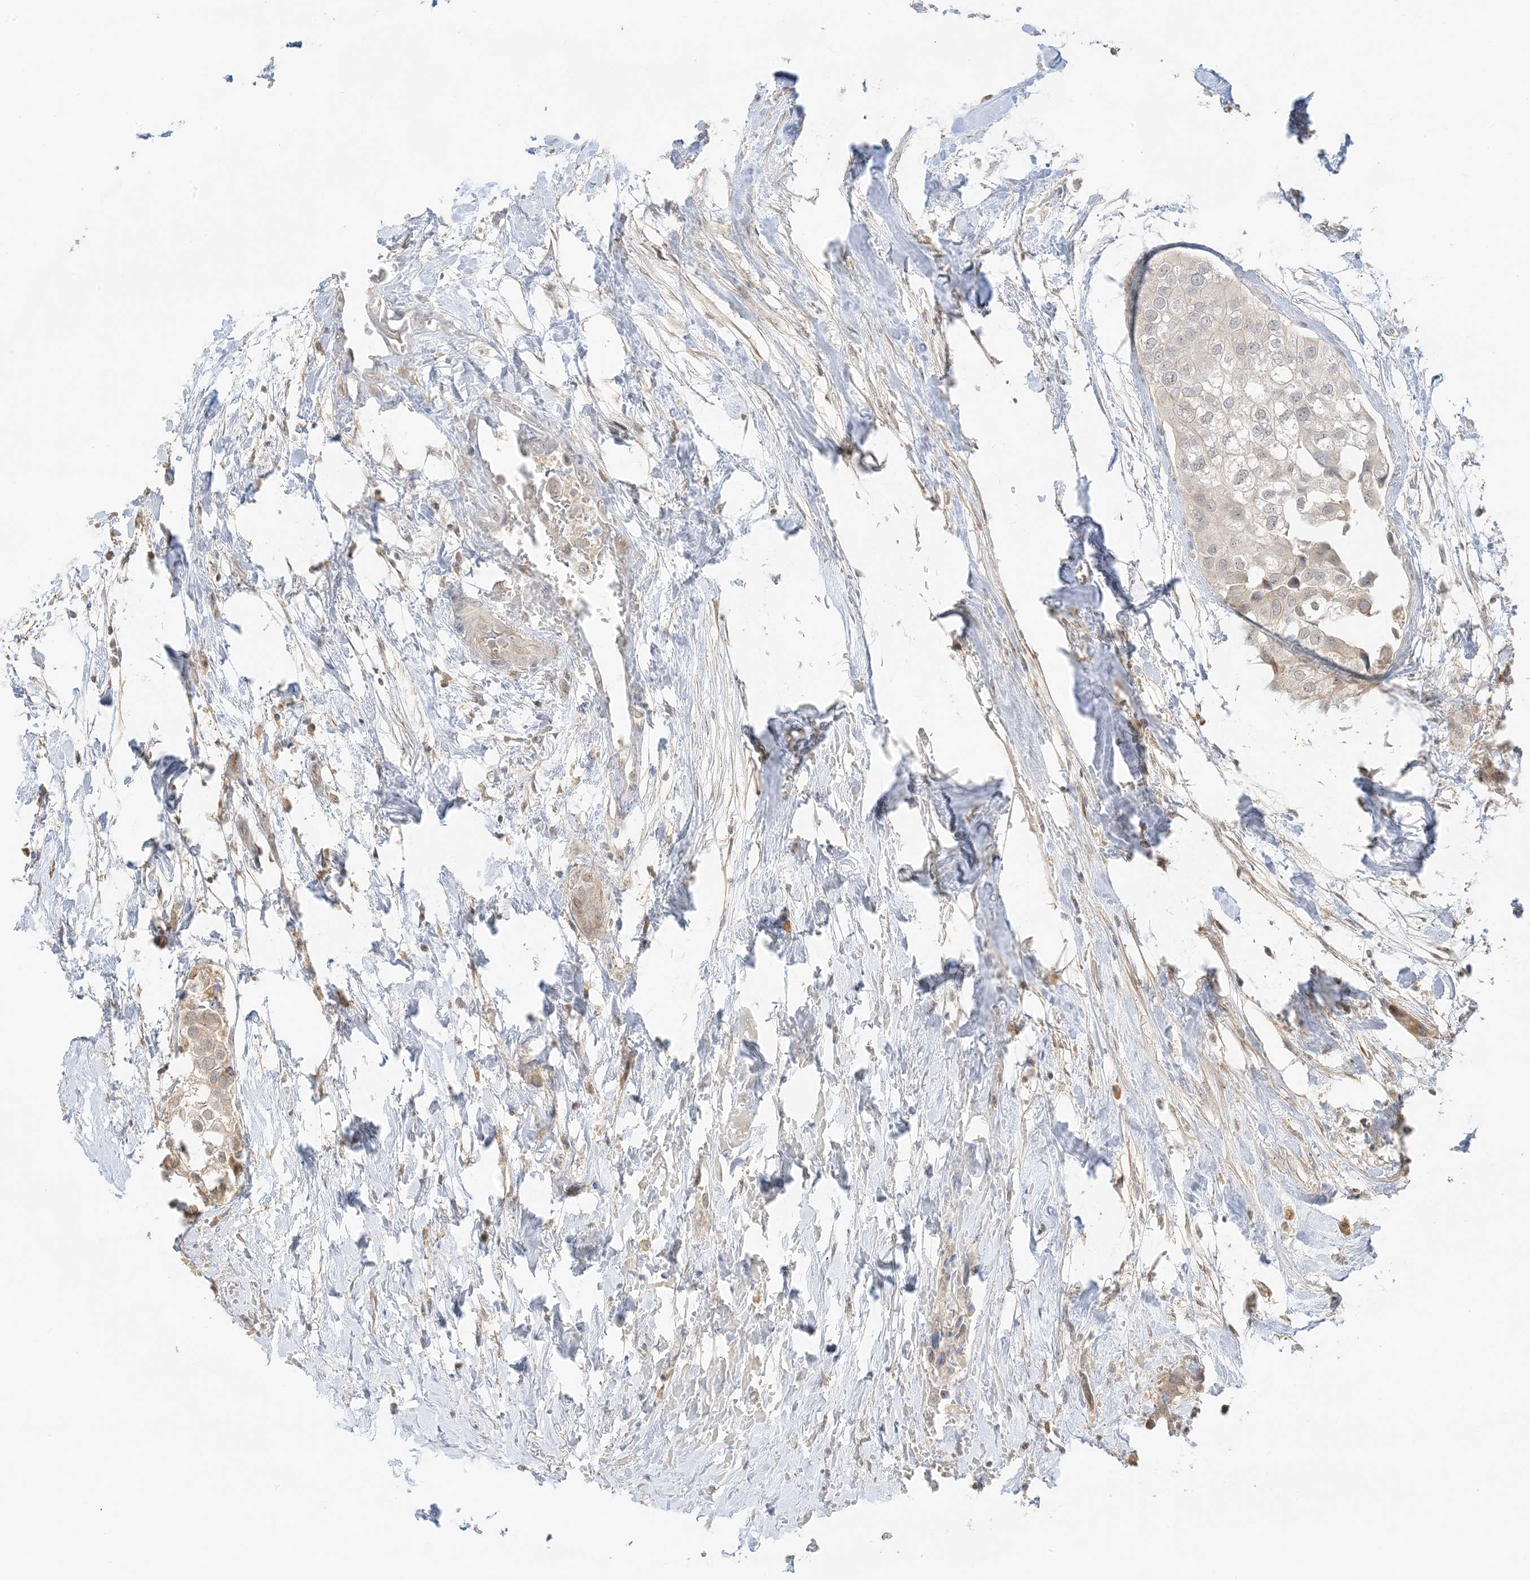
{"staining": {"intensity": "weak", "quantity": "<25%", "location": "nuclear"}, "tissue": "urothelial cancer", "cell_type": "Tumor cells", "image_type": "cancer", "snomed": [{"axis": "morphology", "description": "Urothelial carcinoma, High grade"}, {"axis": "topography", "description": "Urinary bladder"}], "caption": "An IHC image of urothelial cancer is shown. There is no staining in tumor cells of urothelial cancer. The staining was performed using DAB to visualize the protein expression in brown, while the nuclei were stained in blue with hematoxylin (Magnification: 20x).", "gene": "ETAA1", "patient": {"sex": "male", "age": 64}}